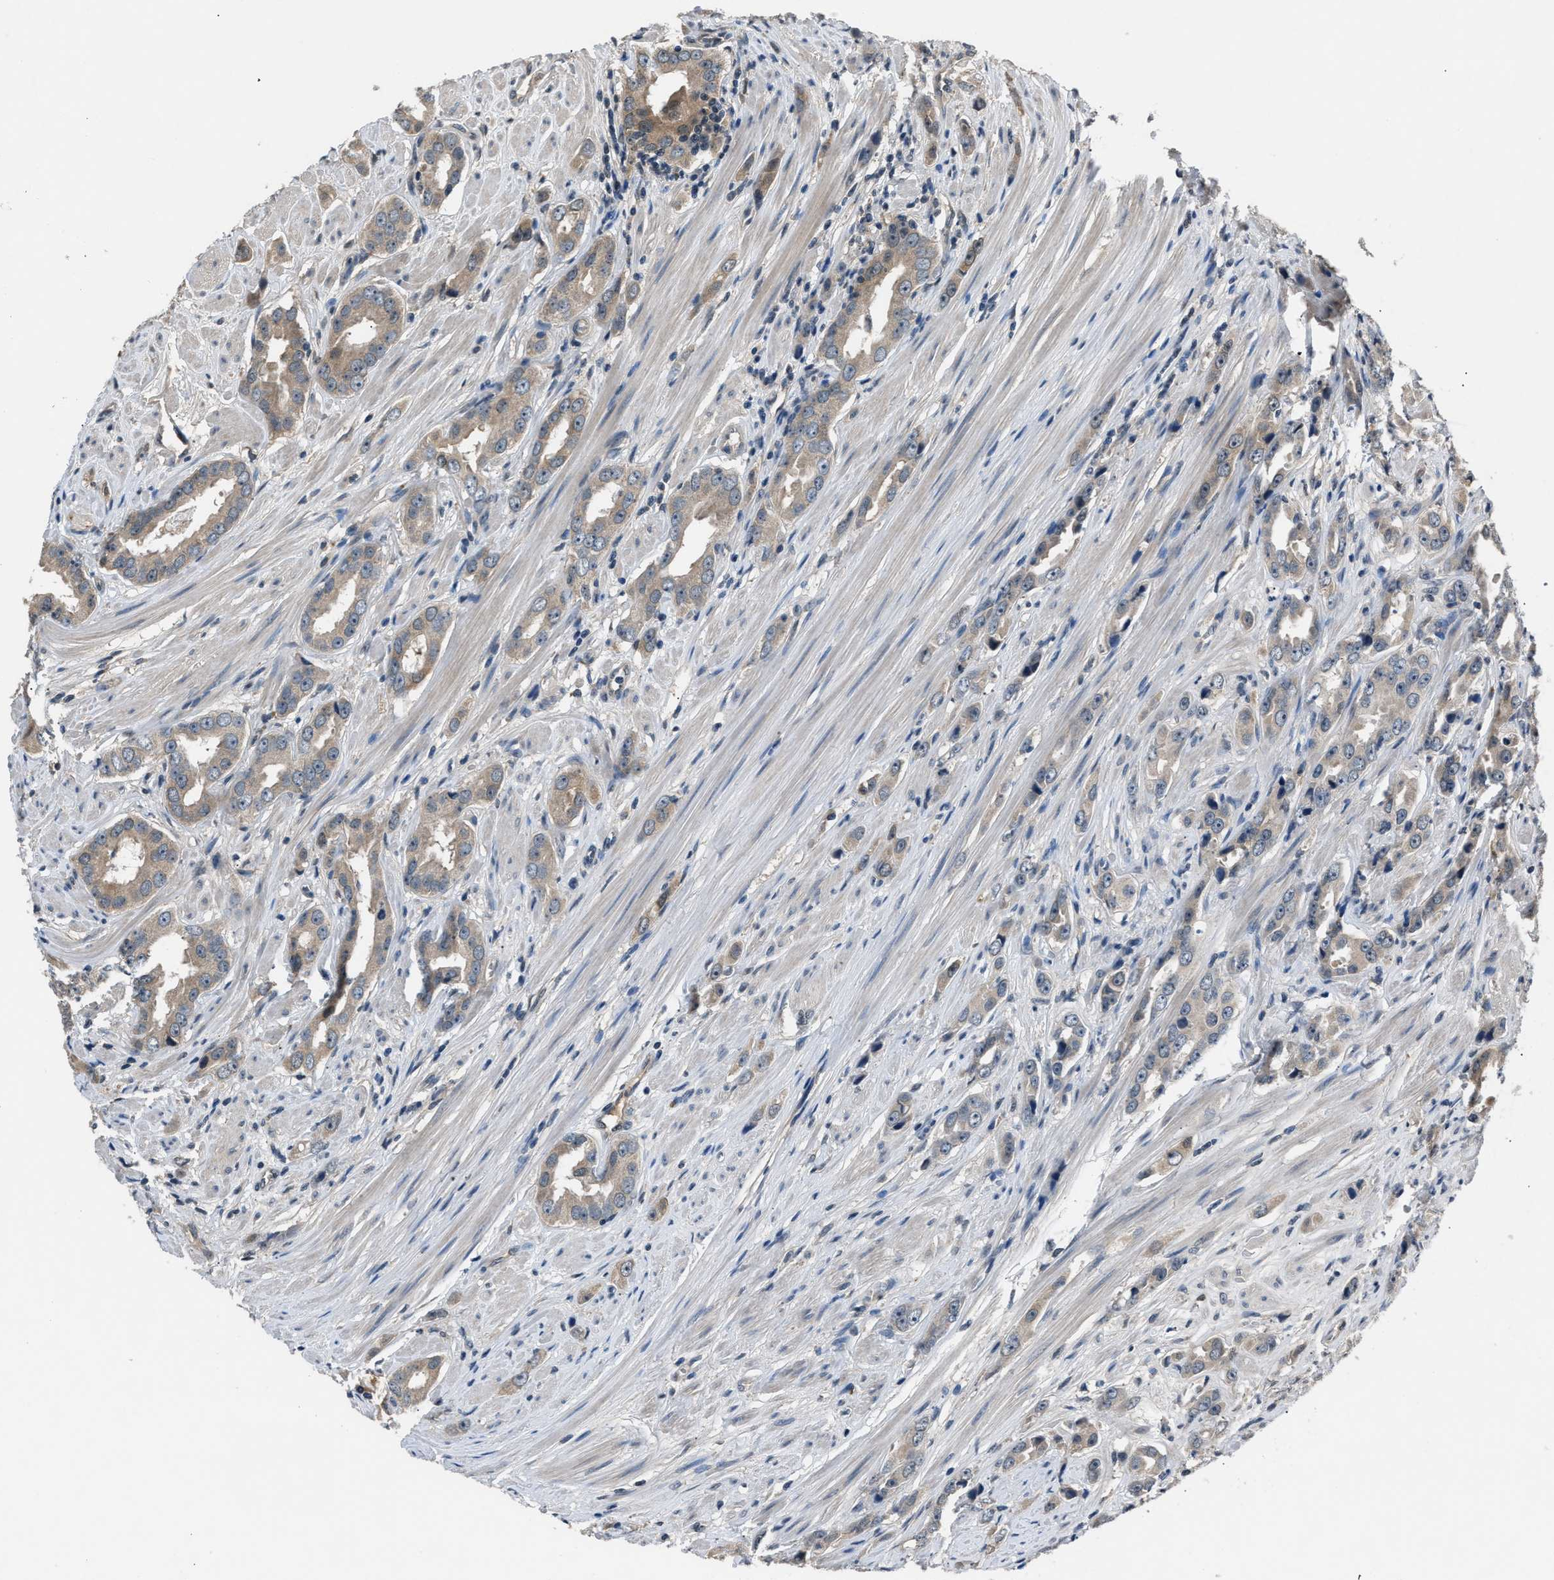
{"staining": {"intensity": "weak", "quantity": "25%-75%", "location": "cytoplasmic/membranous"}, "tissue": "prostate cancer", "cell_type": "Tumor cells", "image_type": "cancer", "snomed": [{"axis": "morphology", "description": "Adenocarcinoma, Medium grade"}, {"axis": "topography", "description": "Prostate"}], "caption": "Prostate medium-grade adenocarcinoma stained with immunohistochemistry (IHC) reveals weak cytoplasmic/membranous expression in about 25%-75% of tumor cells.", "gene": "TP53I3", "patient": {"sex": "male", "age": 53}}